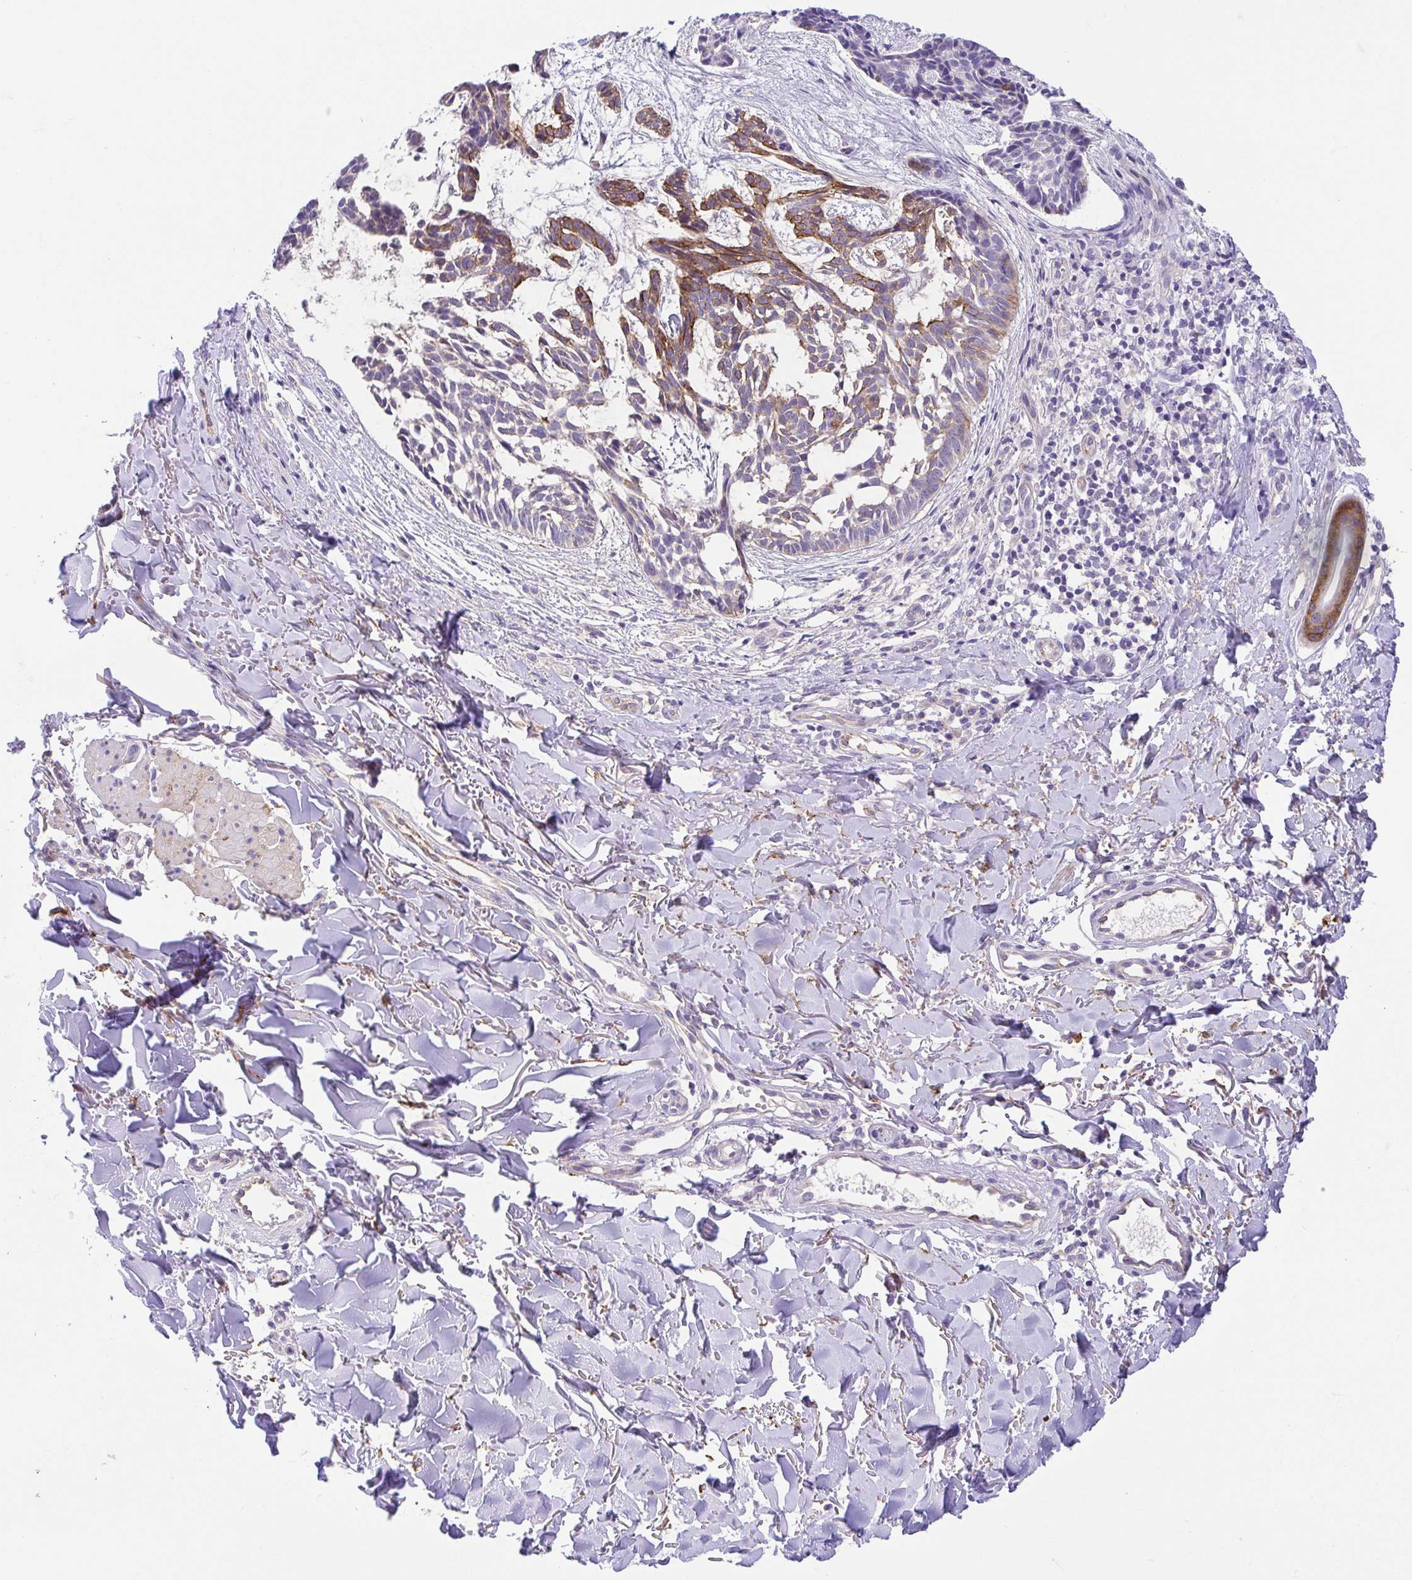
{"staining": {"intensity": "moderate", "quantity": "25%-75%", "location": "cytoplasmic/membranous"}, "tissue": "skin cancer", "cell_type": "Tumor cells", "image_type": "cancer", "snomed": [{"axis": "morphology", "description": "Basal cell carcinoma"}, {"axis": "topography", "description": "Skin"}], "caption": "Immunohistochemical staining of human skin cancer demonstrates medium levels of moderate cytoplasmic/membranous positivity in about 25%-75% of tumor cells.", "gene": "SLC13A1", "patient": {"sex": "male", "age": 78}}